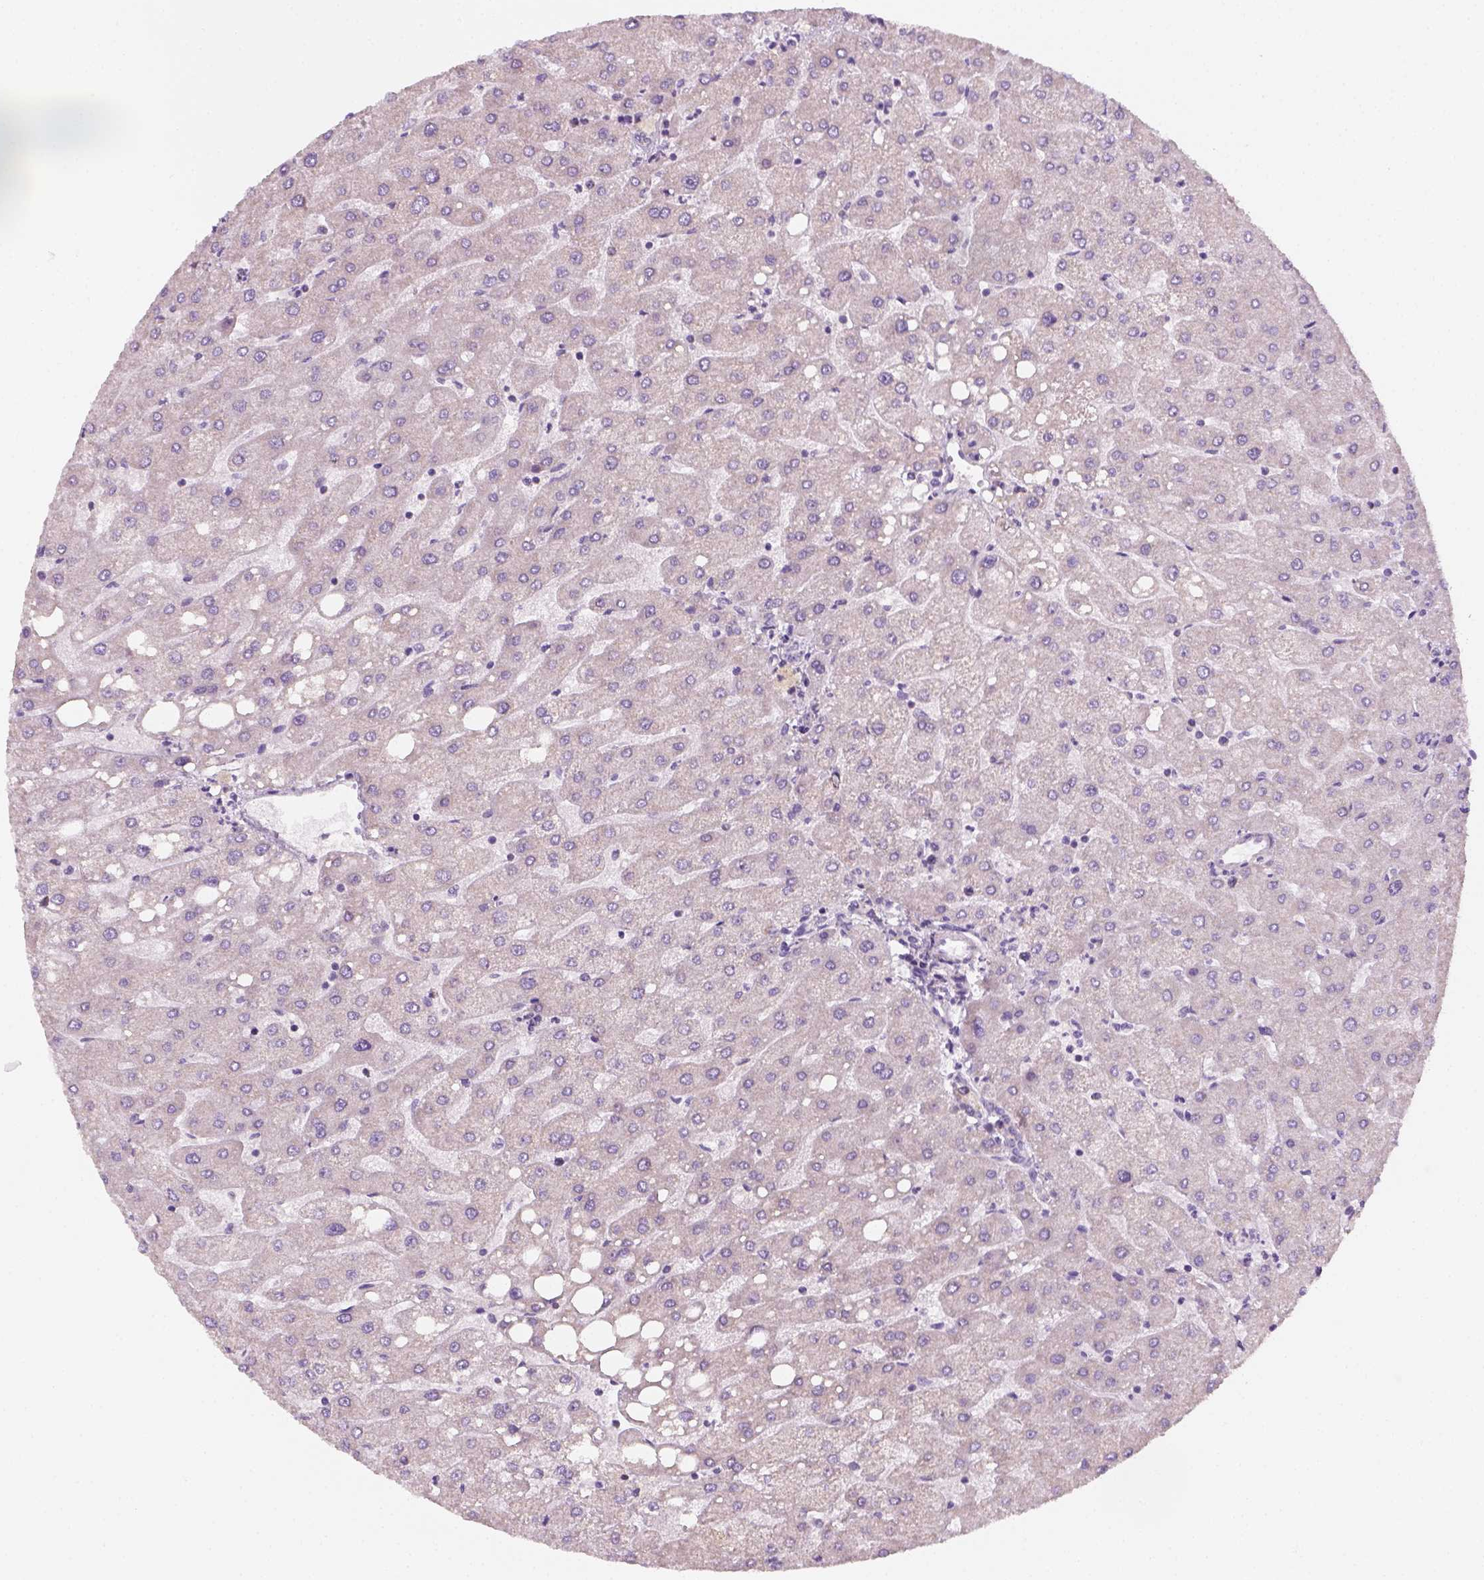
{"staining": {"intensity": "negative", "quantity": "none", "location": "none"}, "tissue": "liver", "cell_type": "Cholangiocytes", "image_type": "normal", "snomed": [{"axis": "morphology", "description": "Normal tissue, NOS"}, {"axis": "topography", "description": "Liver"}], "caption": "High magnification brightfield microscopy of unremarkable liver stained with DAB (3,3'-diaminobenzidine) (brown) and counterstained with hematoxylin (blue): cholangiocytes show no significant expression.", "gene": "AWAT2", "patient": {"sex": "male", "age": 67}}